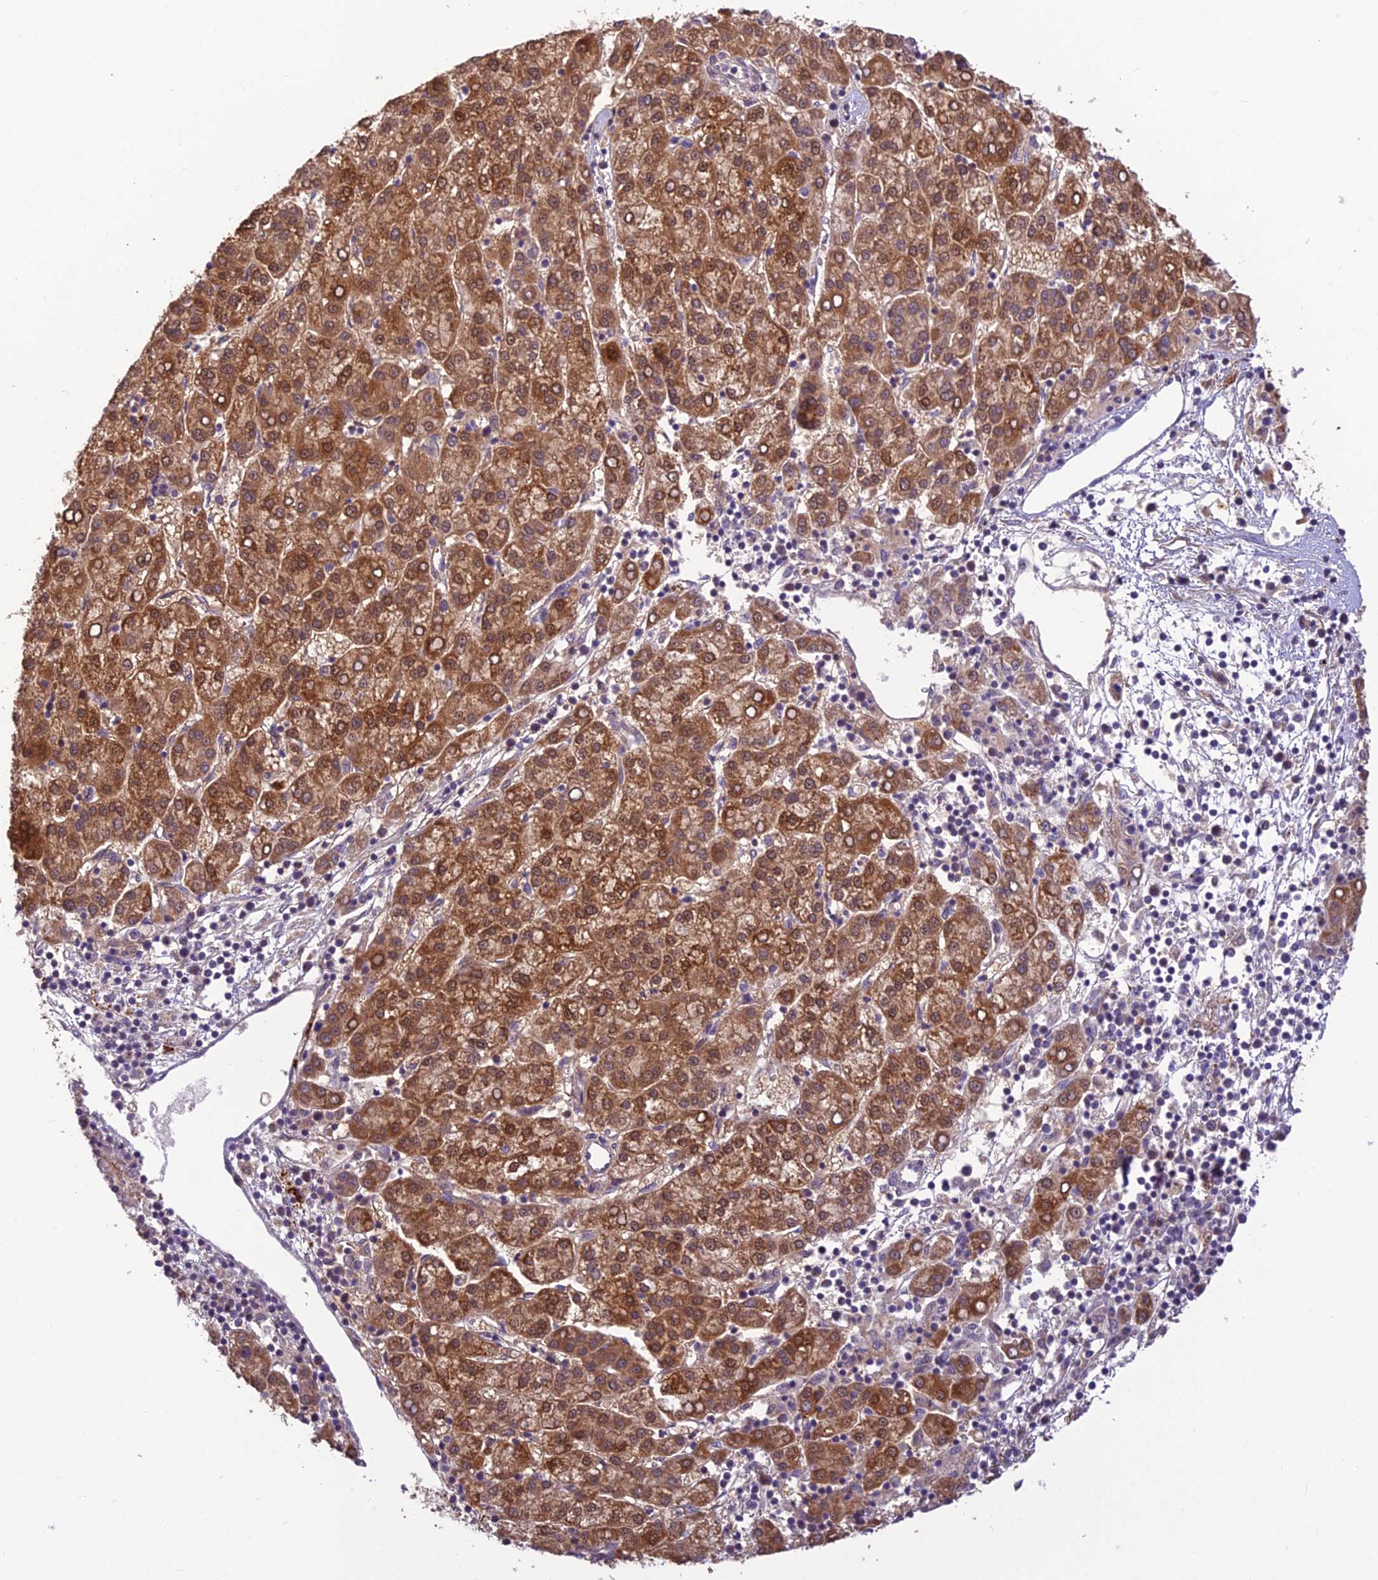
{"staining": {"intensity": "strong", "quantity": ">75%", "location": "cytoplasmic/membranous,nuclear"}, "tissue": "liver cancer", "cell_type": "Tumor cells", "image_type": "cancer", "snomed": [{"axis": "morphology", "description": "Carcinoma, Hepatocellular, NOS"}, {"axis": "topography", "description": "Liver"}], "caption": "A brown stain shows strong cytoplasmic/membranous and nuclear positivity of a protein in hepatocellular carcinoma (liver) tumor cells.", "gene": "ASPDH", "patient": {"sex": "female", "age": 58}}